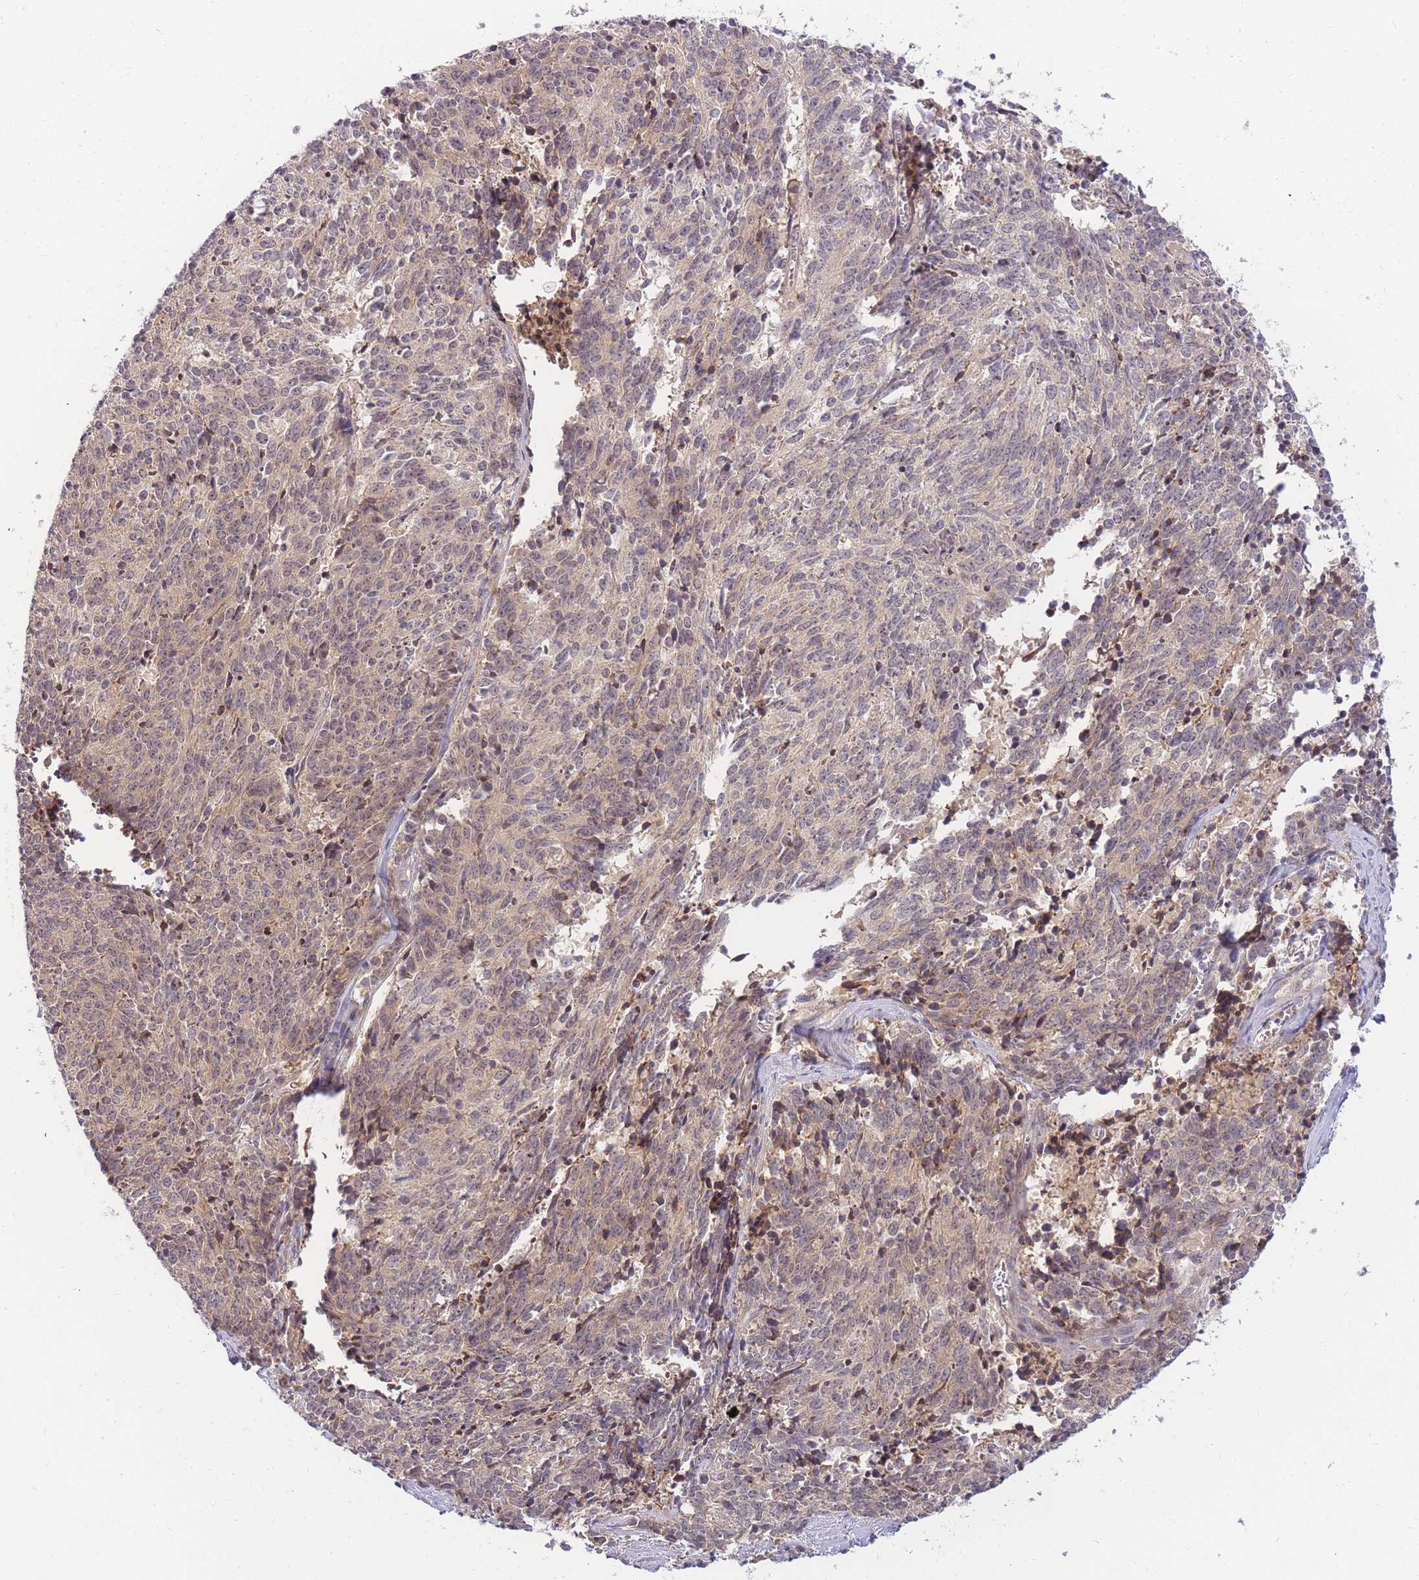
{"staining": {"intensity": "weak", "quantity": "25%-75%", "location": "cytoplasmic/membranous,nuclear"}, "tissue": "cervical cancer", "cell_type": "Tumor cells", "image_type": "cancer", "snomed": [{"axis": "morphology", "description": "Squamous cell carcinoma, NOS"}, {"axis": "topography", "description": "Cervix"}], "caption": "A brown stain shows weak cytoplasmic/membranous and nuclear positivity of a protein in squamous cell carcinoma (cervical) tumor cells. (Stains: DAB in brown, nuclei in blue, Microscopy: brightfield microscopy at high magnification).", "gene": "ZNF577", "patient": {"sex": "female", "age": 29}}